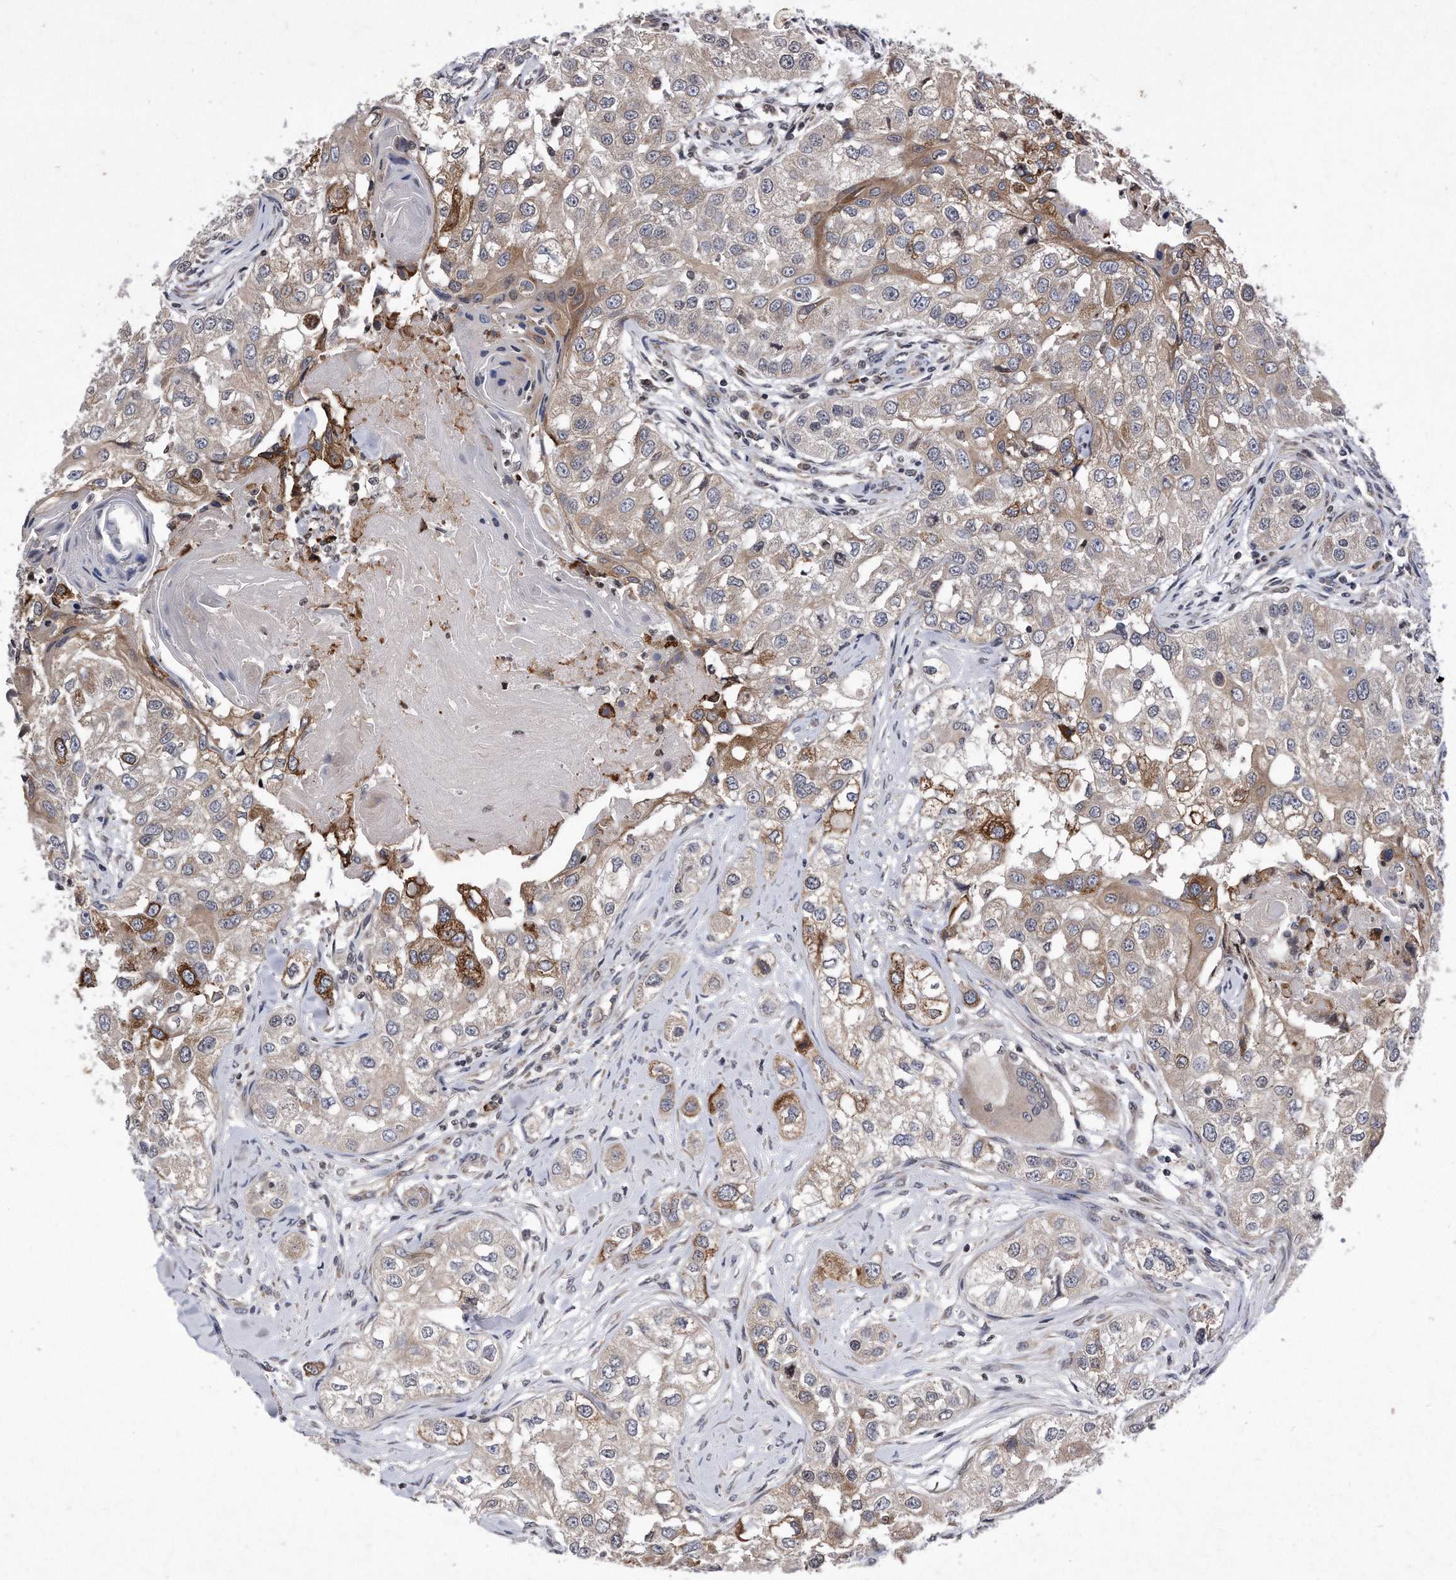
{"staining": {"intensity": "moderate", "quantity": "<25%", "location": "cytoplasmic/membranous"}, "tissue": "head and neck cancer", "cell_type": "Tumor cells", "image_type": "cancer", "snomed": [{"axis": "morphology", "description": "Normal tissue, NOS"}, {"axis": "morphology", "description": "Squamous cell carcinoma, NOS"}, {"axis": "topography", "description": "Skeletal muscle"}, {"axis": "topography", "description": "Head-Neck"}], "caption": "Tumor cells reveal low levels of moderate cytoplasmic/membranous positivity in approximately <25% of cells in human head and neck squamous cell carcinoma.", "gene": "DAB1", "patient": {"sex": "male", "age": 51}}